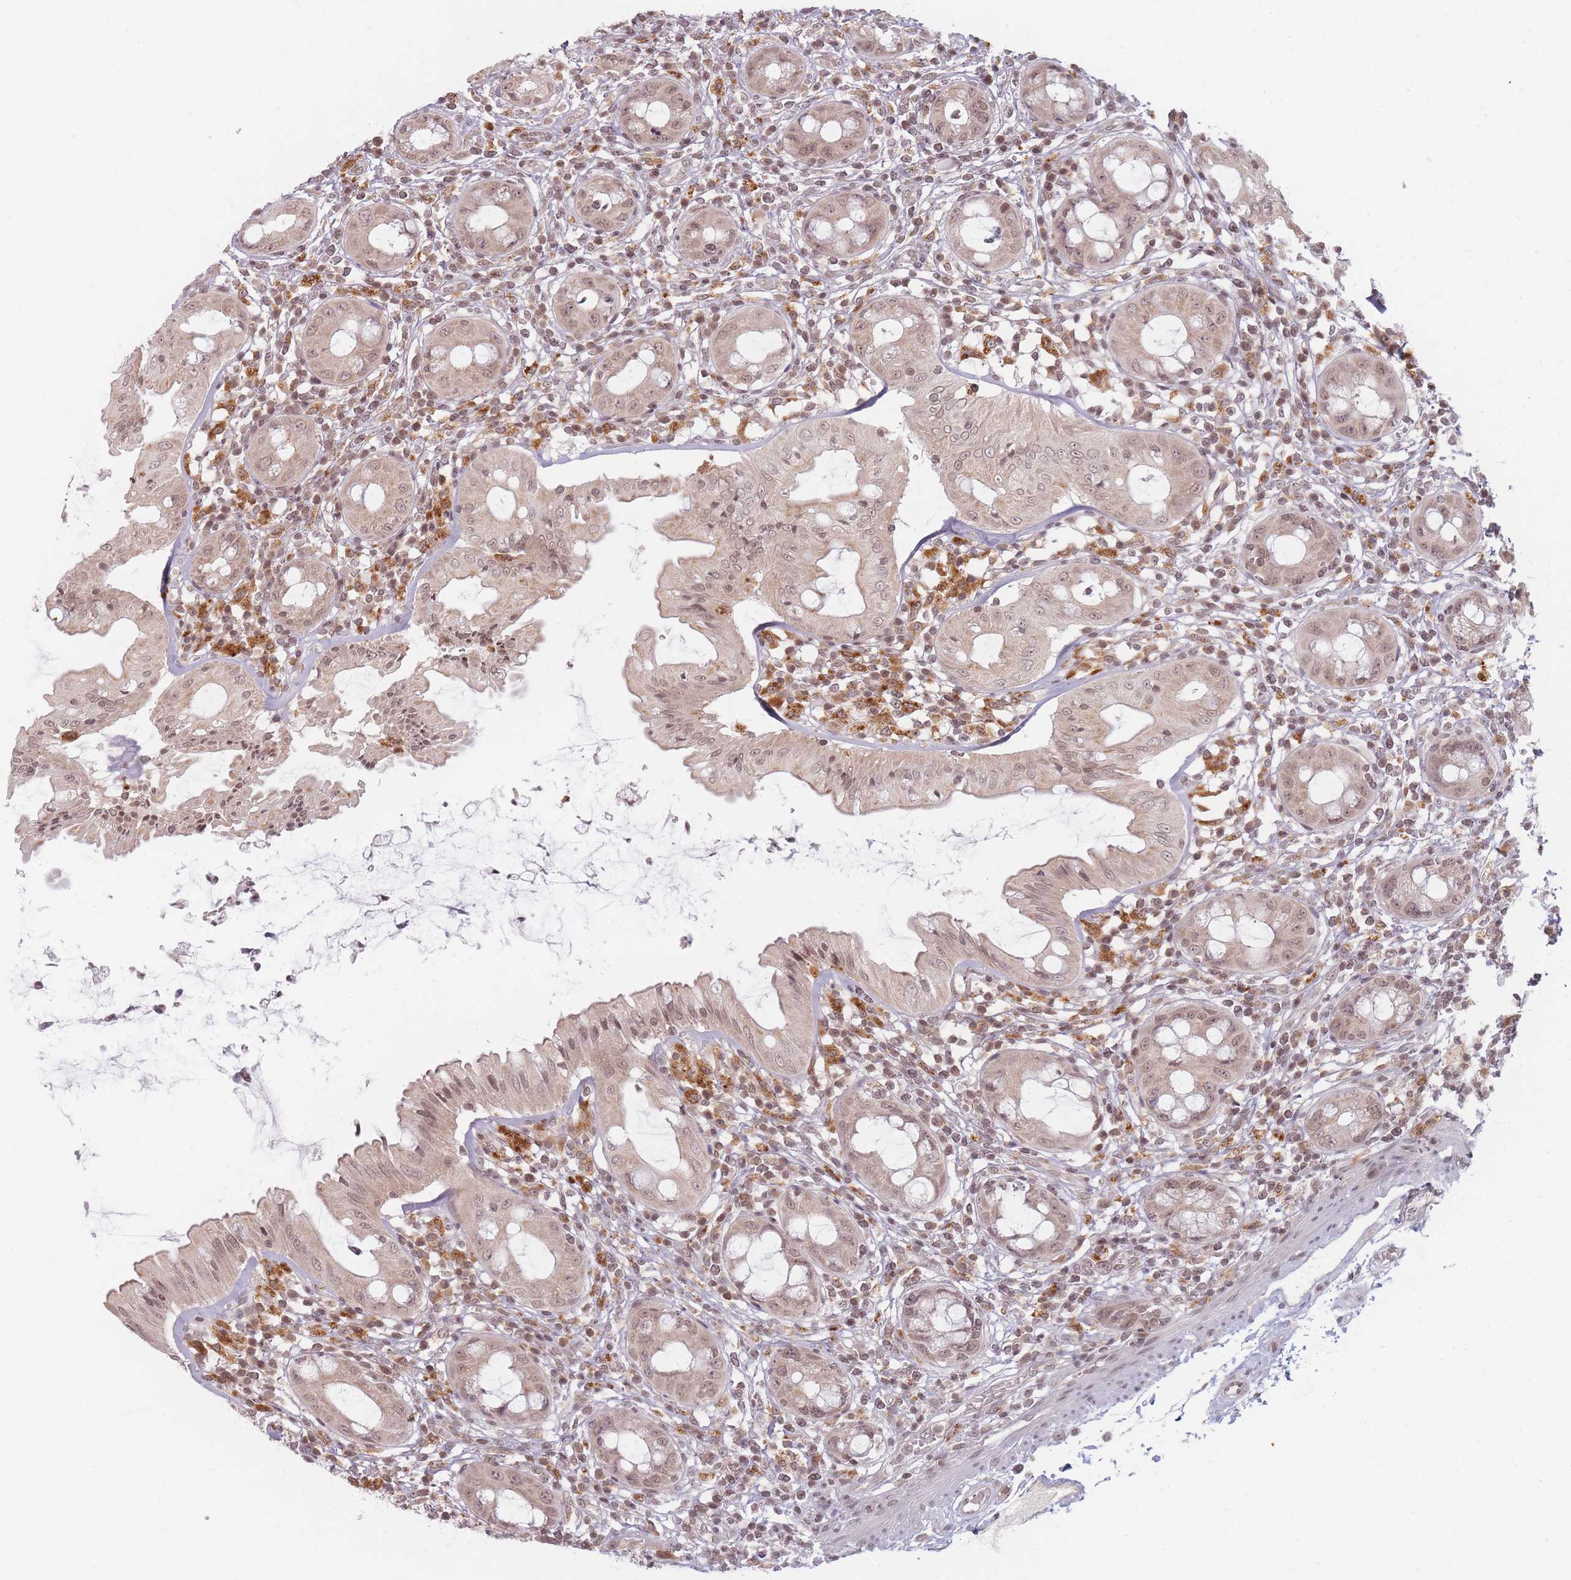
{"staining": {"intensity": "weak", "quantity": ">75%", "location": "cytoplasmic/membranous,nuclear"}, "tissue": "rectum", "cell_type": "Glandular cells", "image_type": "normal", "snomed": [{"axis": "morphology", "description": "Normal tissue, NOS"}, {"axis": "topography", "description": "Rectum"}], "caption": "Human rectum stained for a protein (brown) exhibits weak cytoplasmic/membranous,nuclear positive expression in about >75% of glandular cells.", "gene": "SPATA45", "patient": {"sex": "female", "age": 57}}